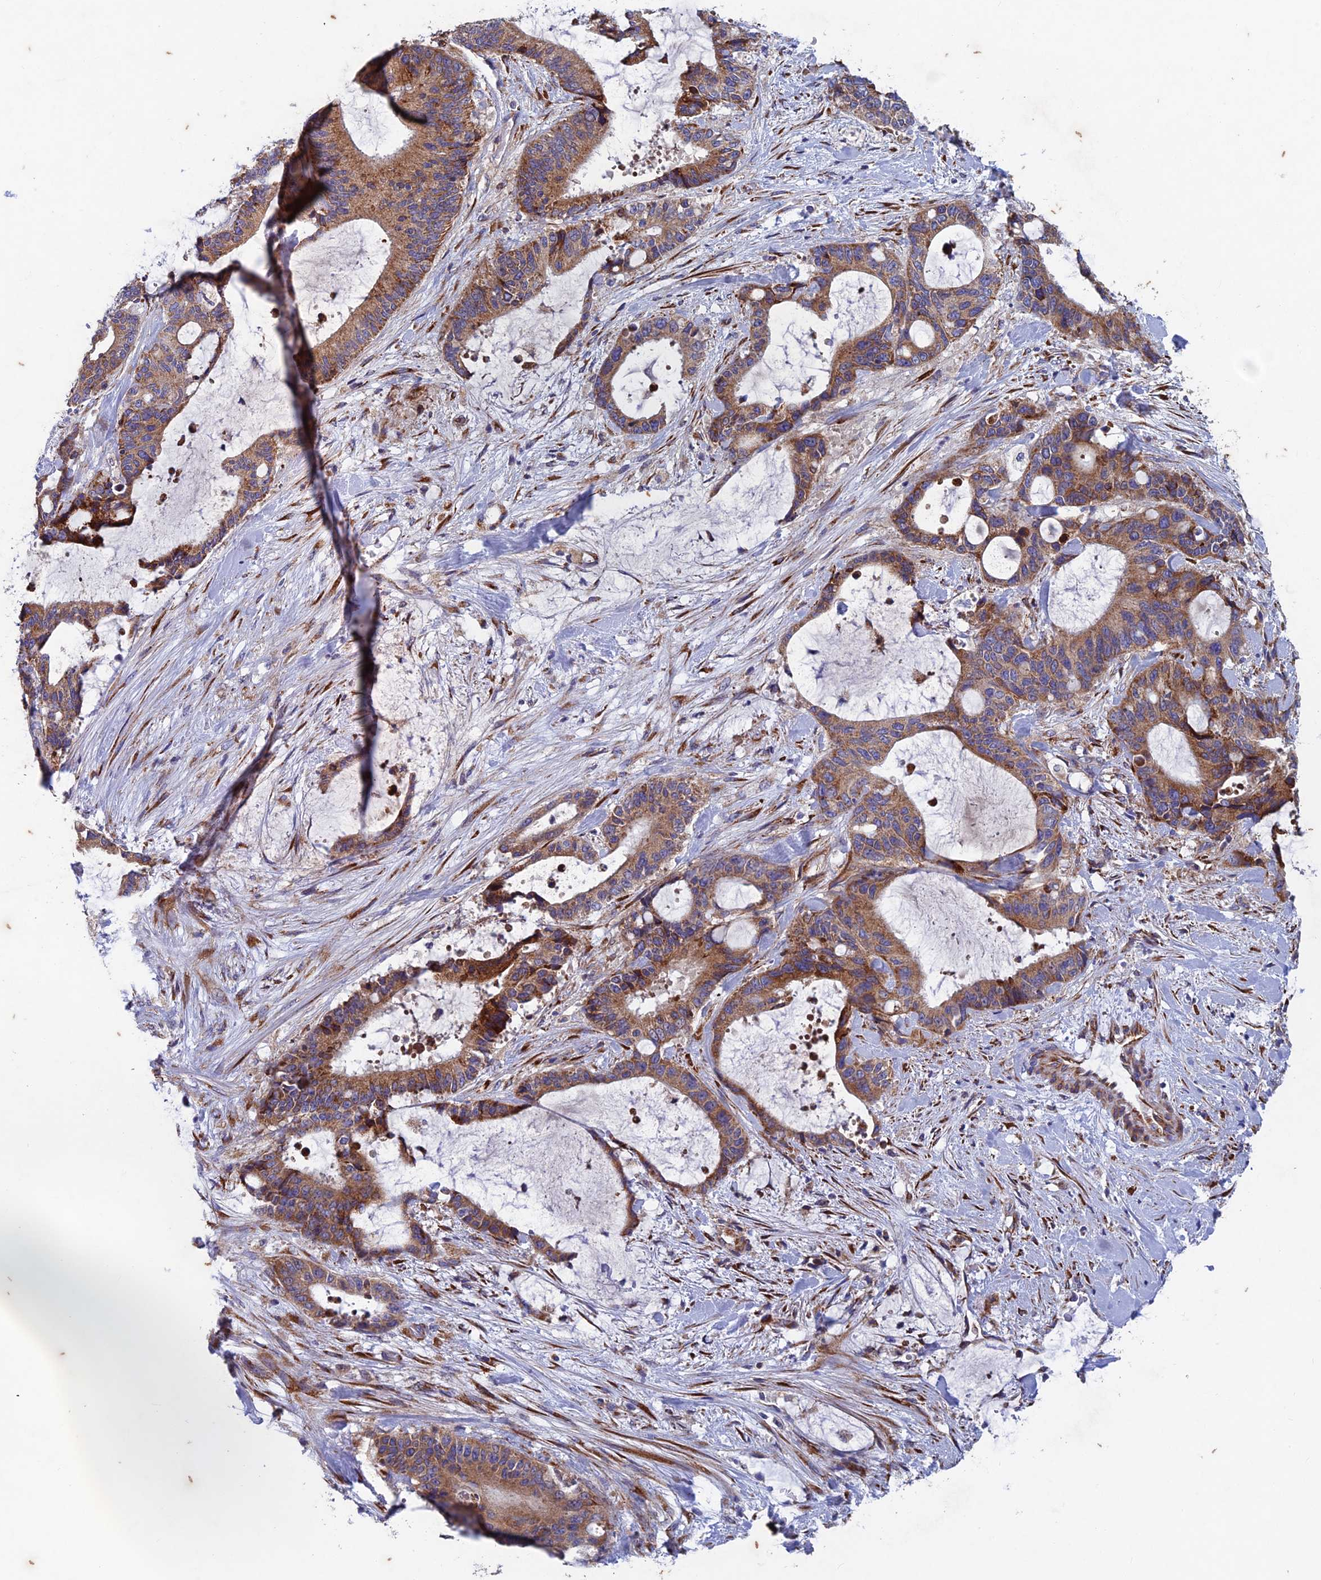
{"staining": {"intensity": "moderate", "quantity": ">75%", "location": "cytoplasmic/membranous"}, "tissue": "liver cancer", "cell_type": "Tumor cells", "image_type": "cancer", "snomed": [{"axis": "morphology", "description": "Normal tissue, NOS"}, {"axis": "morphology", "description": "Cholangiocarcinoma"}, {"axis": "topography", "description": "Liver"}, {"axis": "topography", "description": "Peripheral nerve tissue"}], "caption": "Protein expression by immunohistochemistry (IHC) displays moderate cytoplasmic/membranous expression in about >75% of tumor cells in liver cancer (cholangiocarcinoma).", "gene": "AP4S1", "patient": {"sex": "female", "age": 73}}